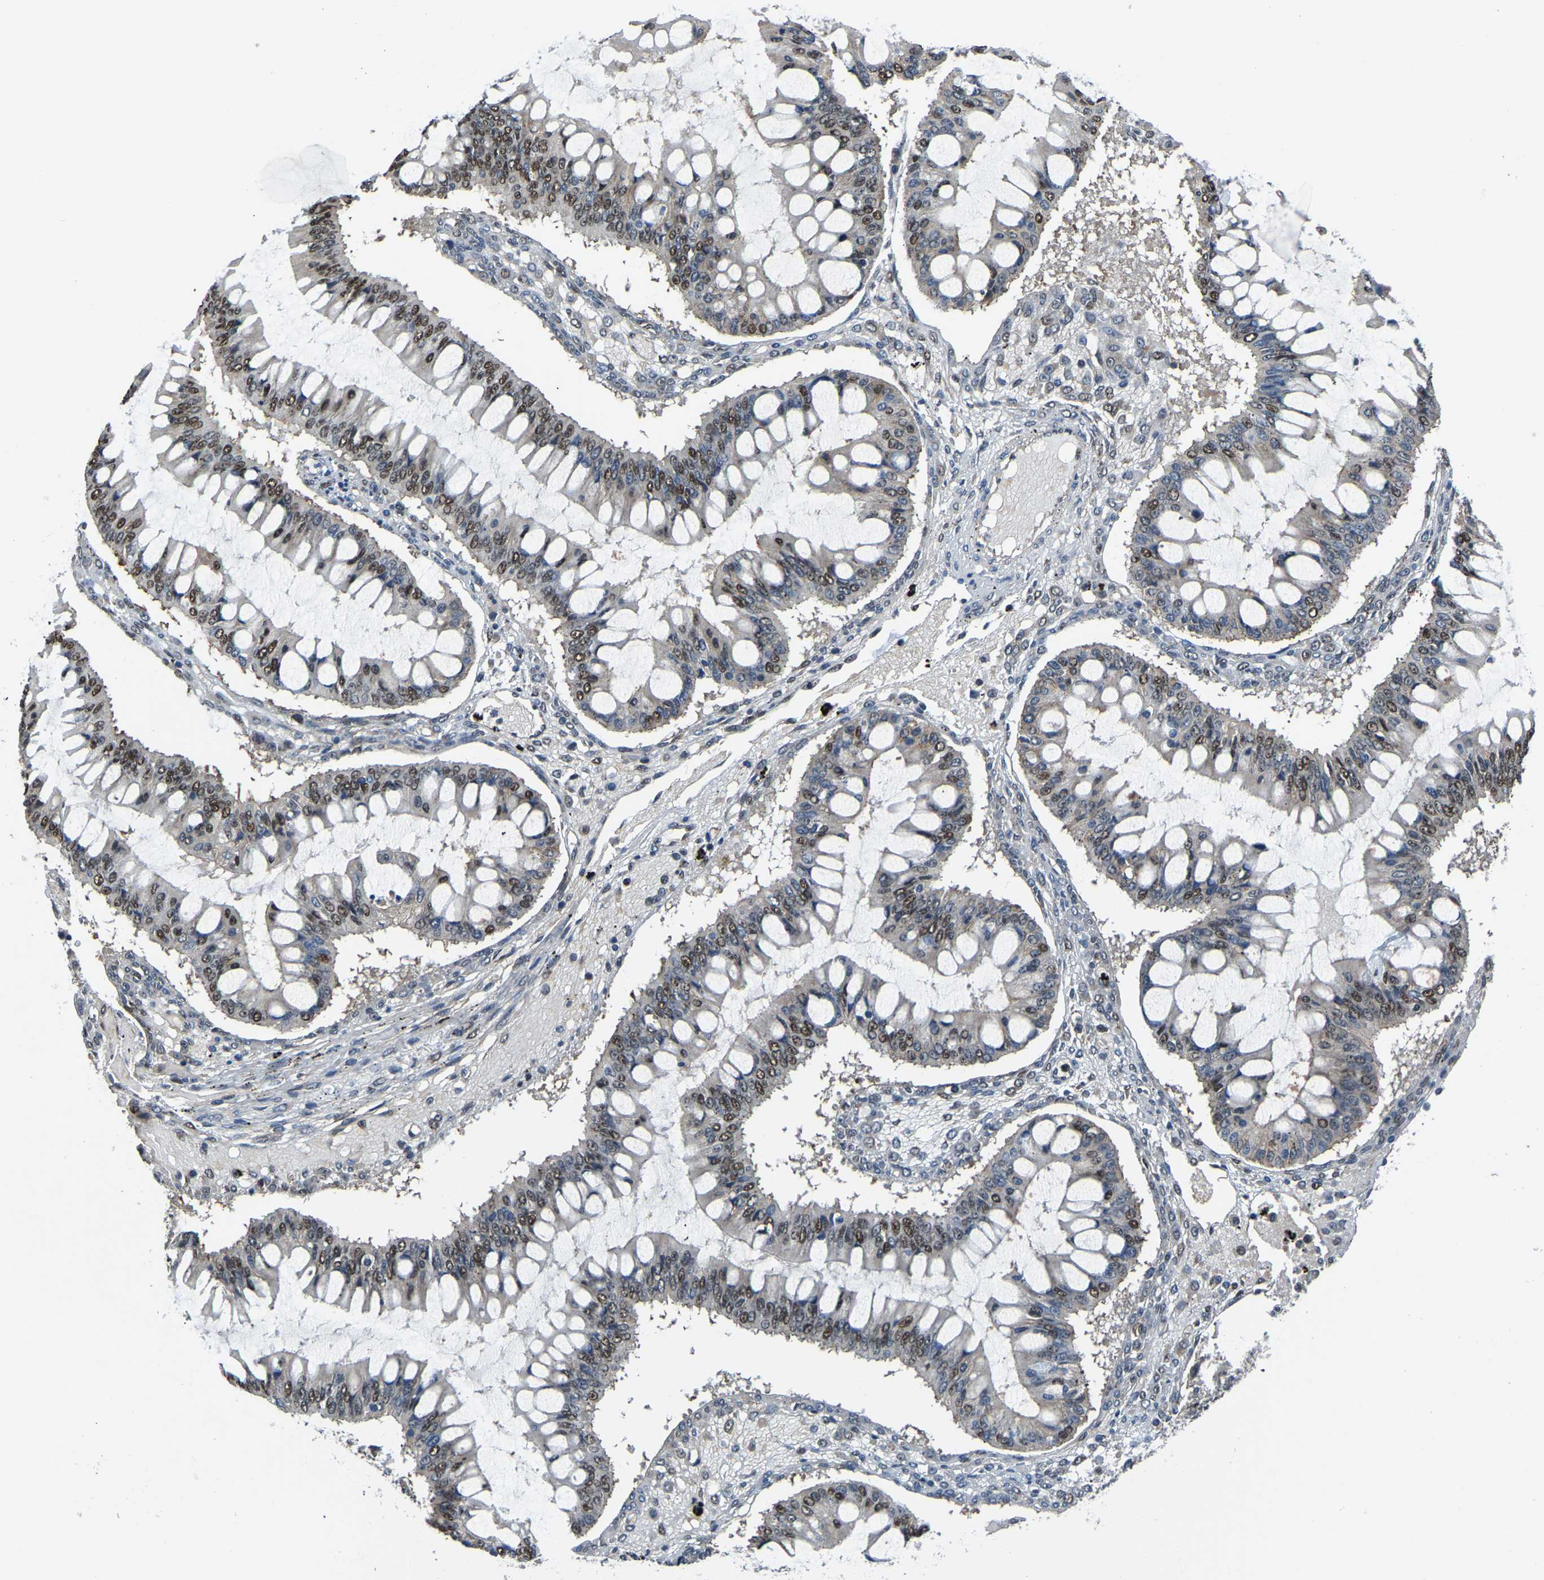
{"staining": {"intensity": "weak", "quantity": "25%-75%", "location": "nuclear"}, "tissue": "ovarian cancer", "cell_type": "Tumor cells", "image_type": "cancer", "snomed": [{"axis": "morphology", "description": "Cystadenocarcinoma, mucinous, NOS"}, {"axis": "topography", "description": "Ovary"}], "caption": "Weak nuclear expression for a protein is present in approximately 25%-75% of tumor cells of ovarian mucinous cystadenocarcinoma using immunohistochemistry.", "gene": "DFFA", "patient": {"sex": "female", "age": 73}}